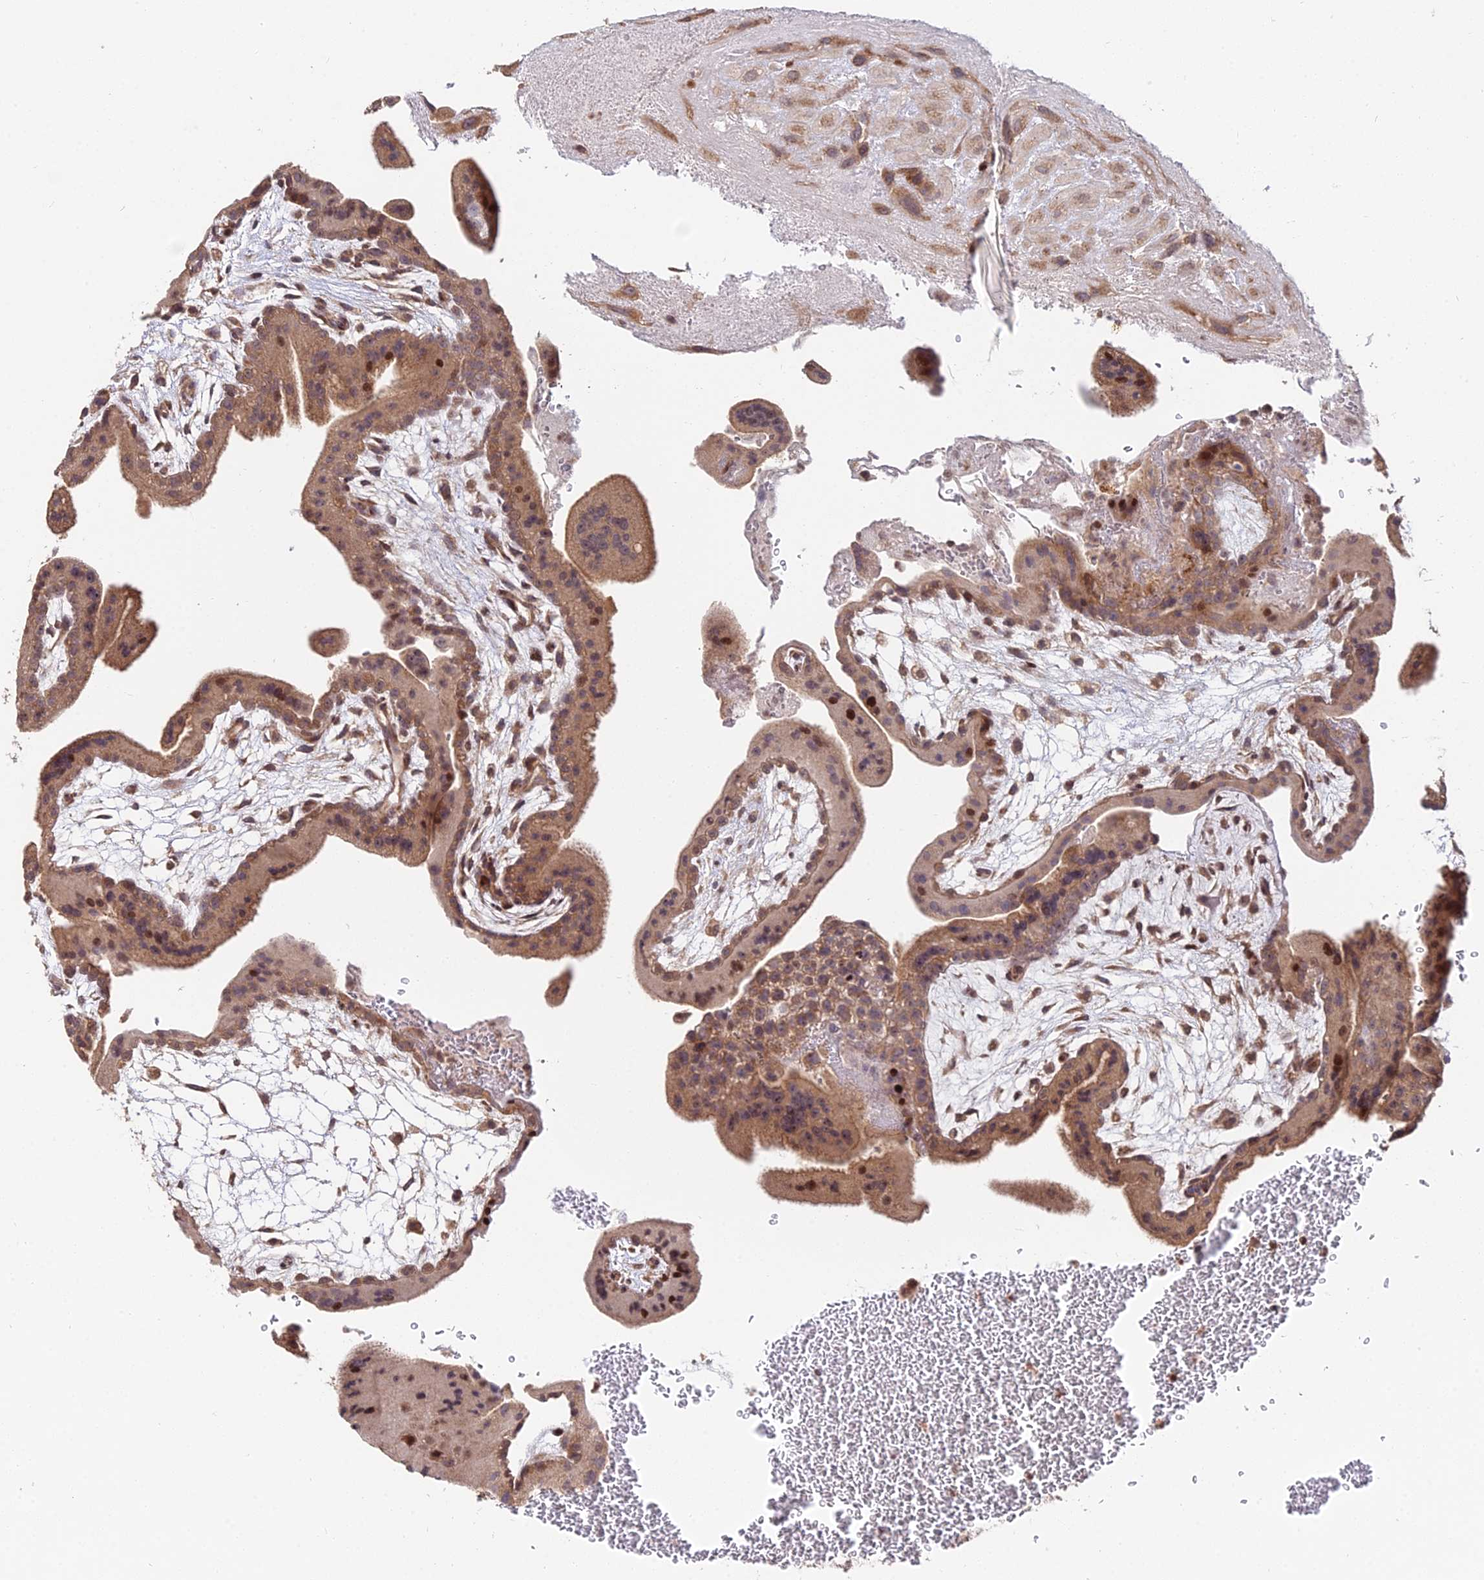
{"staining": {"intensity": "moderate", "quantity": ">75%", "location": "cytoplasmic/membranous"}, "tissue": "placenta", "cell_type": "Decidual cells", "image_type": "normal", "snomed": [{"axis": "morphology", "description": "Normal tissue, NOS"}, {"axis": "topography", "description": "Placenta"}], "caption": "About >75% of decidual cells in unremarkable human placenta reveal moderate cytoplasmic/membranous protein expression as visualized by brown immunohistochemical staining.", "gene": "RBMS2", "patient": {"sex": "female", "age": 35}}